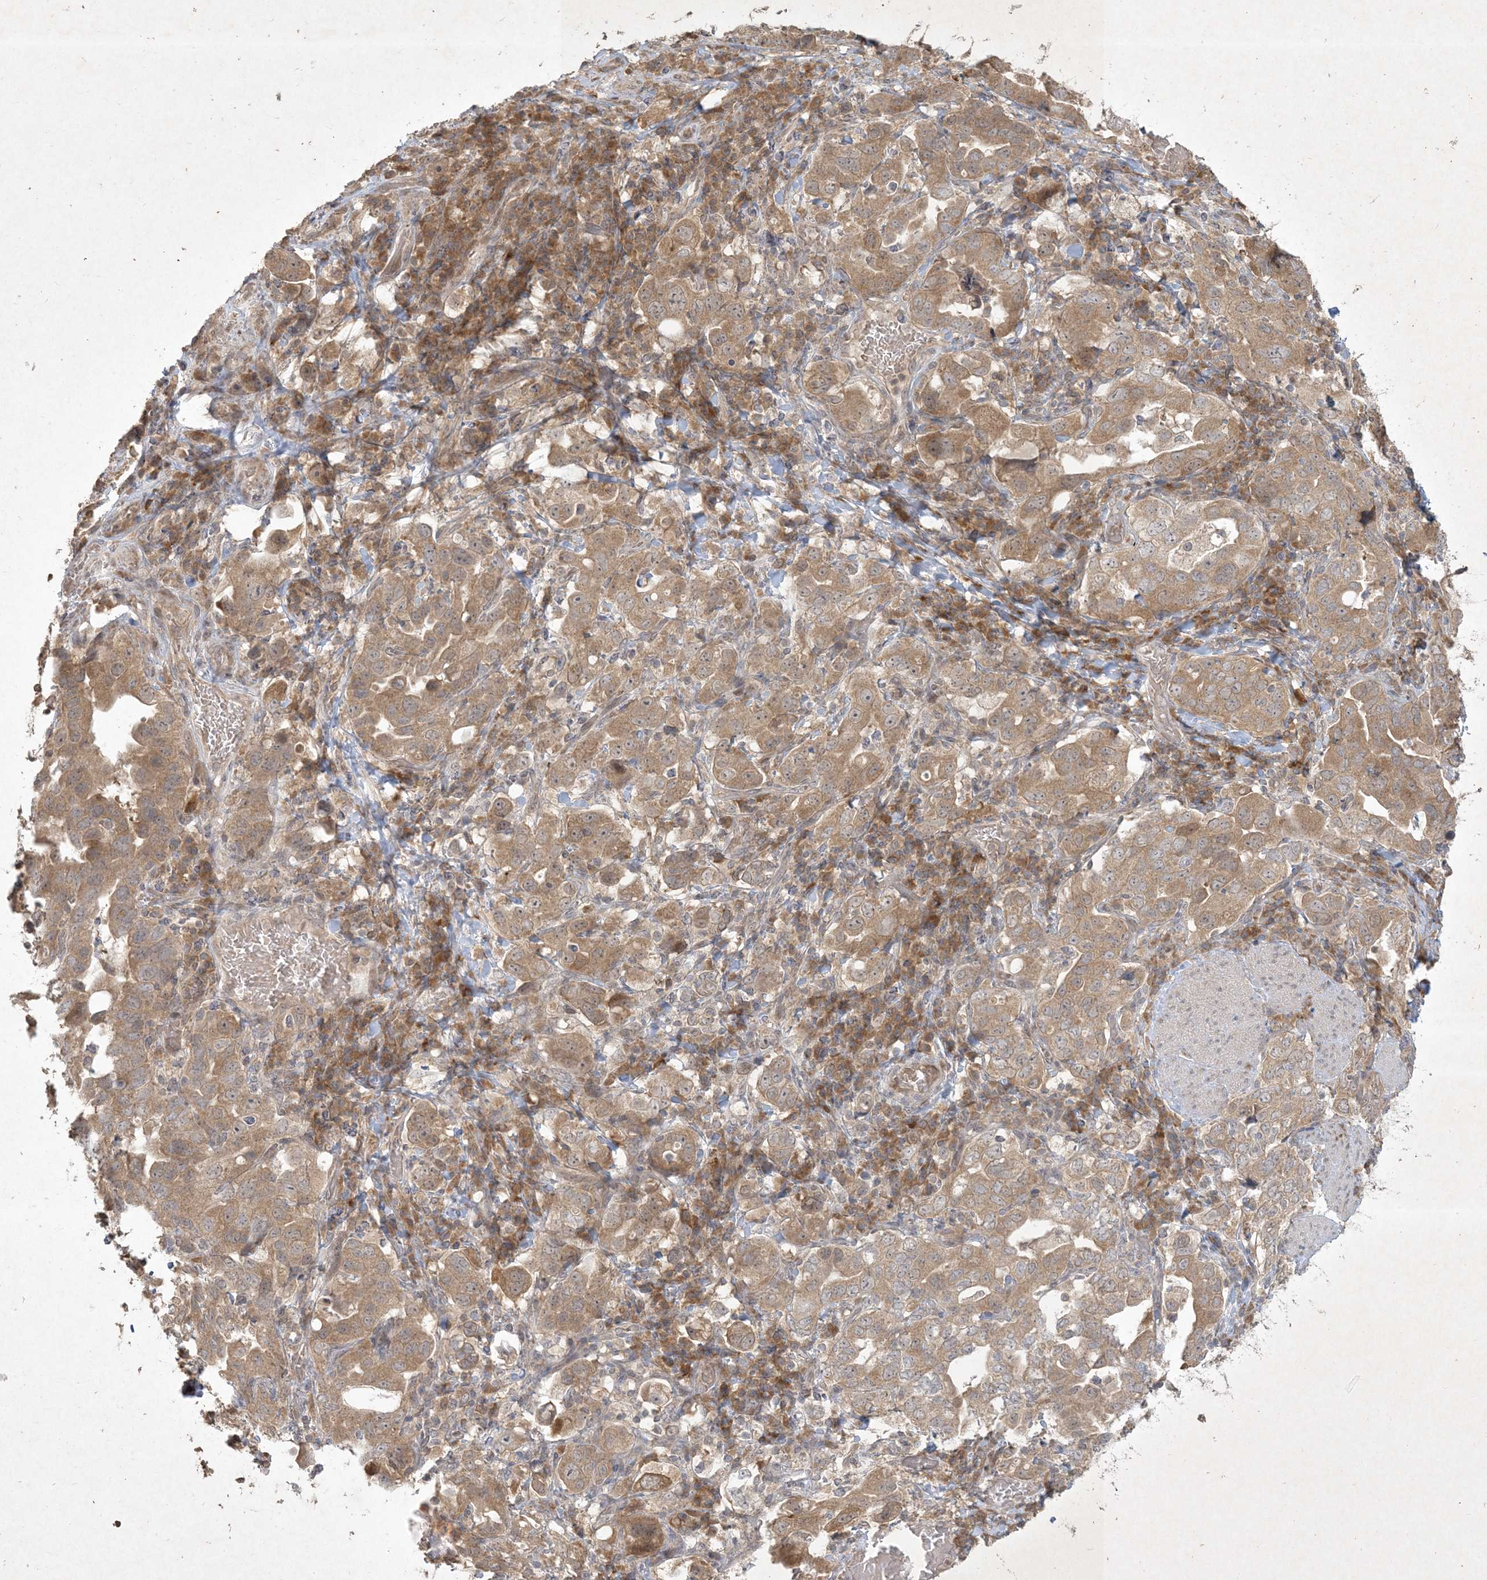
{"staining": {"intensity": "moderate", "quantity": ">75%", "location": "cytoplasmic/membranous,nuclear"}, "tissue": "stomach cancer", "cell_type": "Tumor cells", "image_type": "cancer", "snomed": [{"axis": "morphology", "description": "Adenocarcinoma, NOS"}, {"axis": "topography", "description": "Stomach, upper"}], "caption": "Protein staining displays moderate cytoplasmic/membranous and nuclear staining in about >75% of tumor cells in stomach adenocarcinoma. Nuclei are stained in blue.", "gene": "NRBP2", "patient": {"sex": "male", "age": 62}}